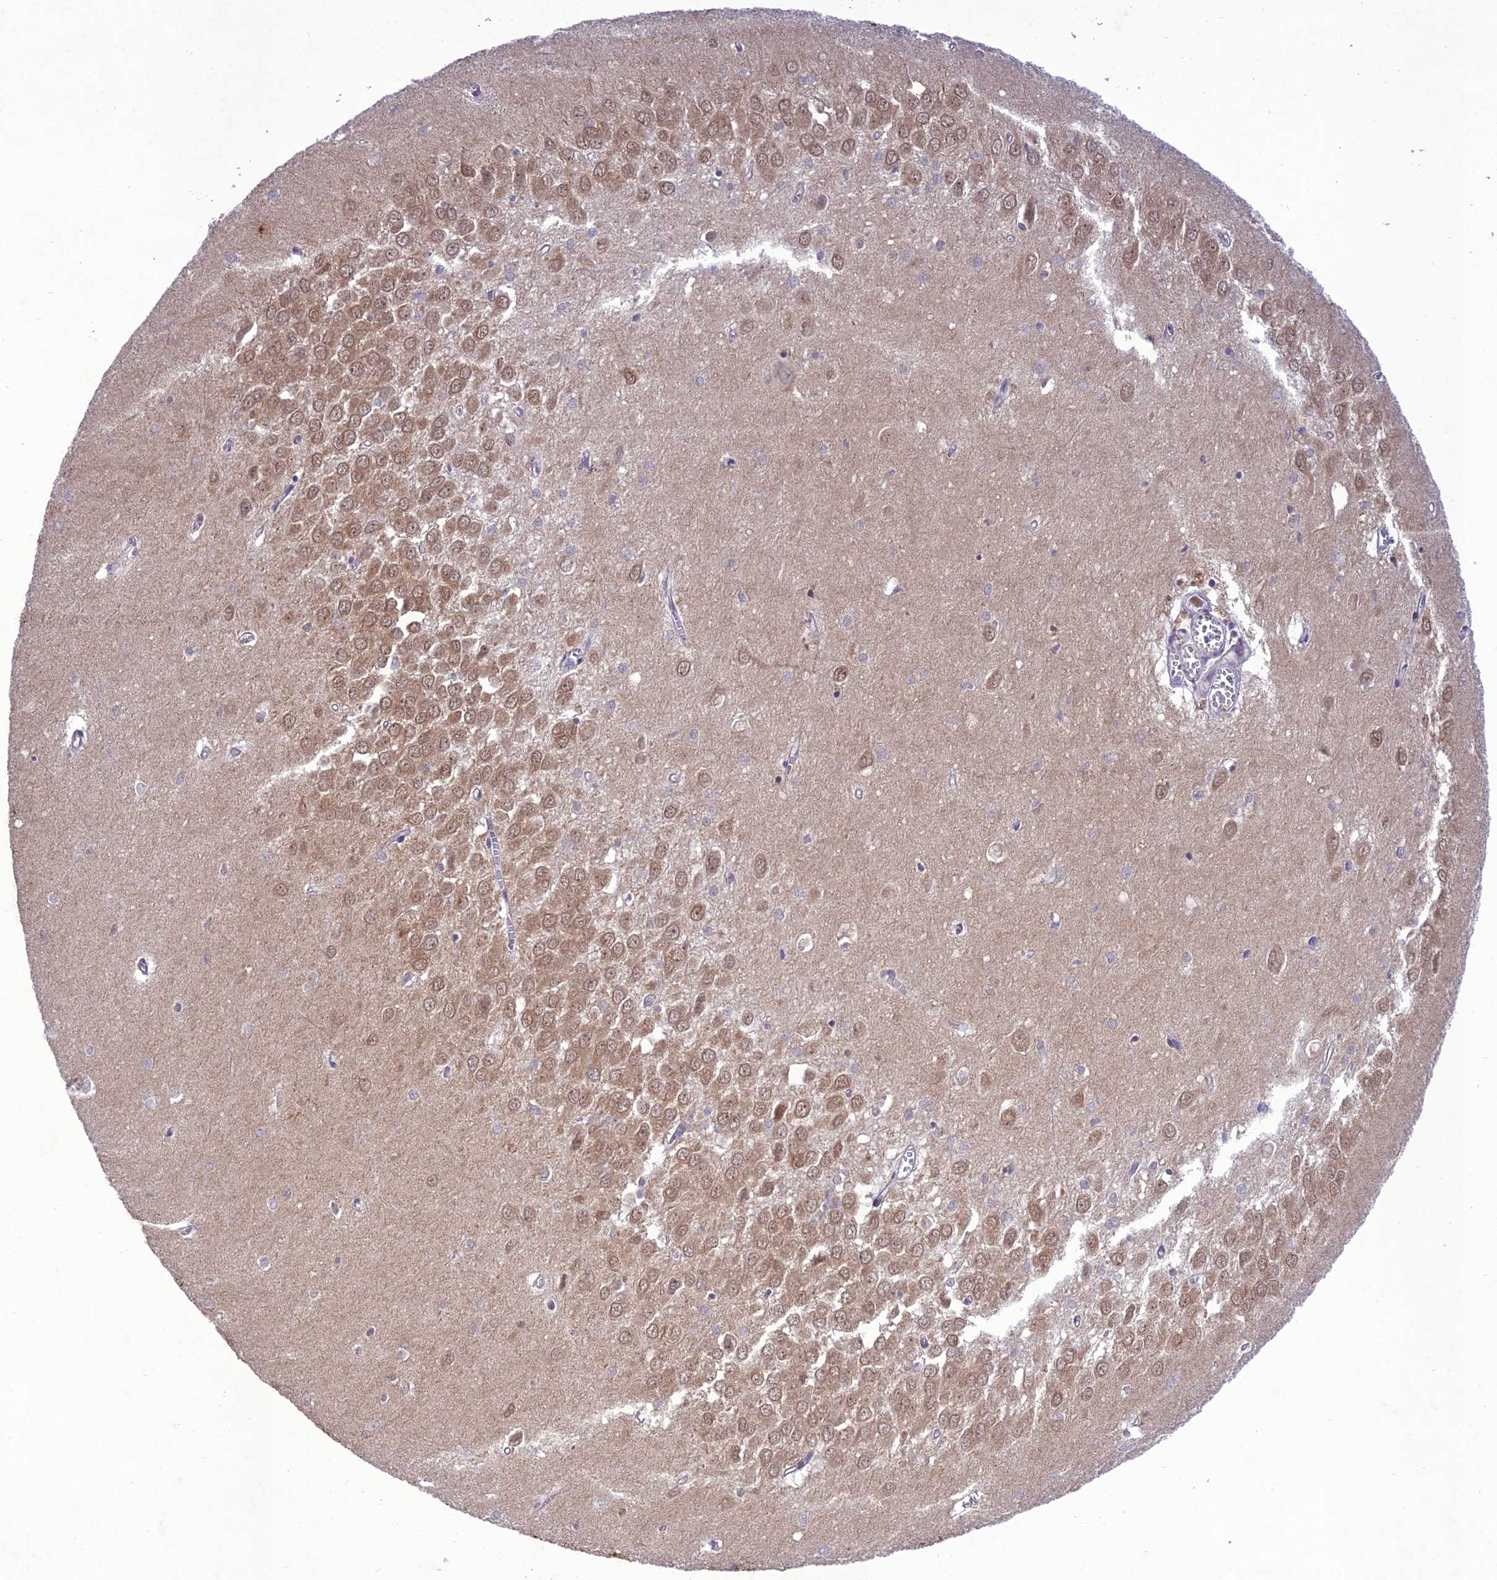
{"staining": {"intensity": "negative", "quantity": "none", "location": "none"}, "tissue": "hippocampus", "cell_type": "Glial cells", "image_type": "normal", "snomed": [{"axis": "morphology", "description": "Normal tissue, NOS"}, {"axis": "topography", "description": "Hippocampus"}], "caption": "The image displays no significant staining in glial cells of hippocampus. The staining was performed using DAB (3,3'-diaminobenzidine) to visualize the protein expression in brown, while the nuclei were stained in blue with hematoxylin (Magnification: 20x).", "gene": "ANKRD52", "patient": {"sex": "female", "age": 64}}